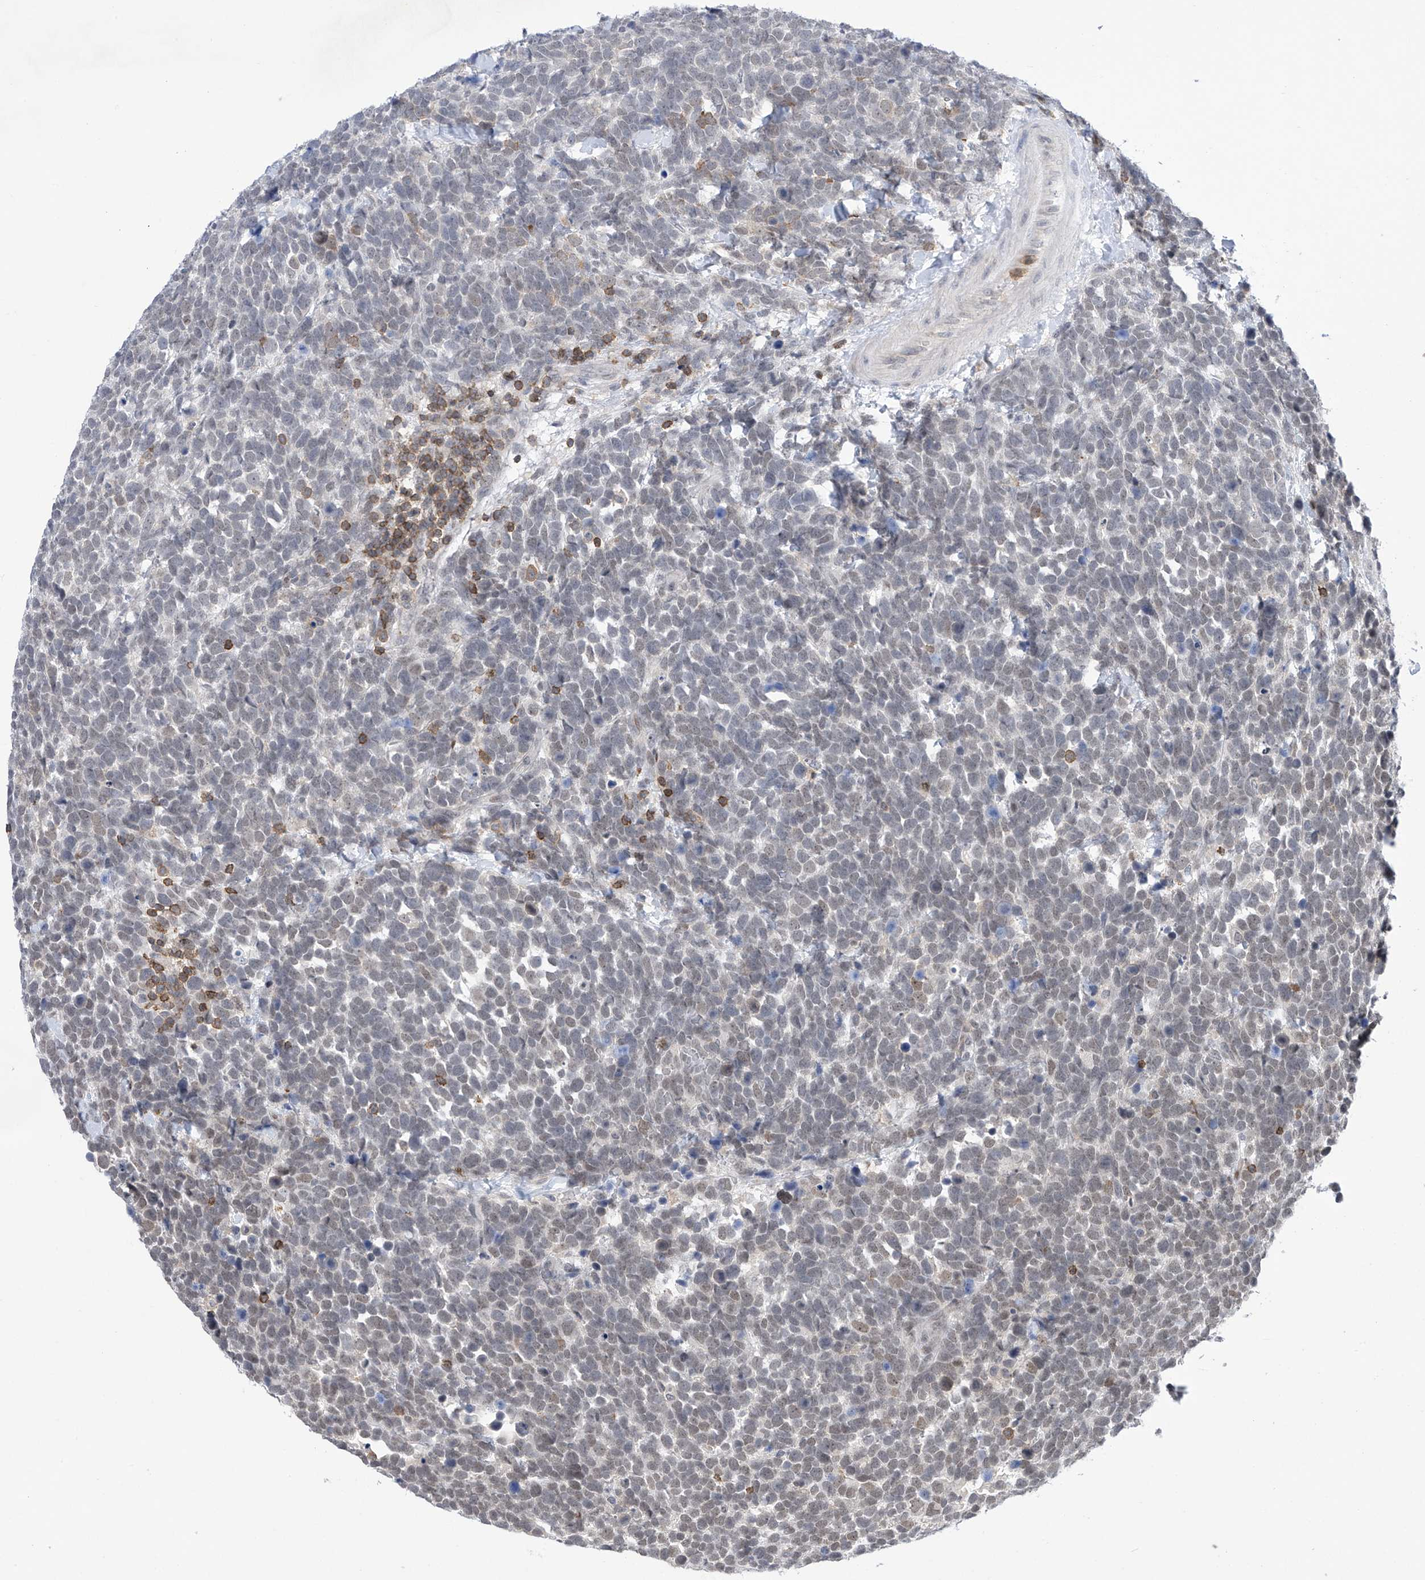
{"staining": {"intensity": "moderate", "quantity": "25%-75%", "location": "nuclear"}, "tissue": "urothelial cancer", "cell_type": "Tumor cells", "image_type": "cancer", "snomed": [{"axis": "morphology", "description": "Urothelial carcinoma, High grade"}, {"axis": "topography", "description": "Urinary bladder"}], "caption": "Urothelial carcinoma (high-grade) tissue demonstrates moderate nuclear staining in approximately 25%-75% of tumor cells", "gene": "MSL3", "patient": {"sex": "female", "age": 82}}